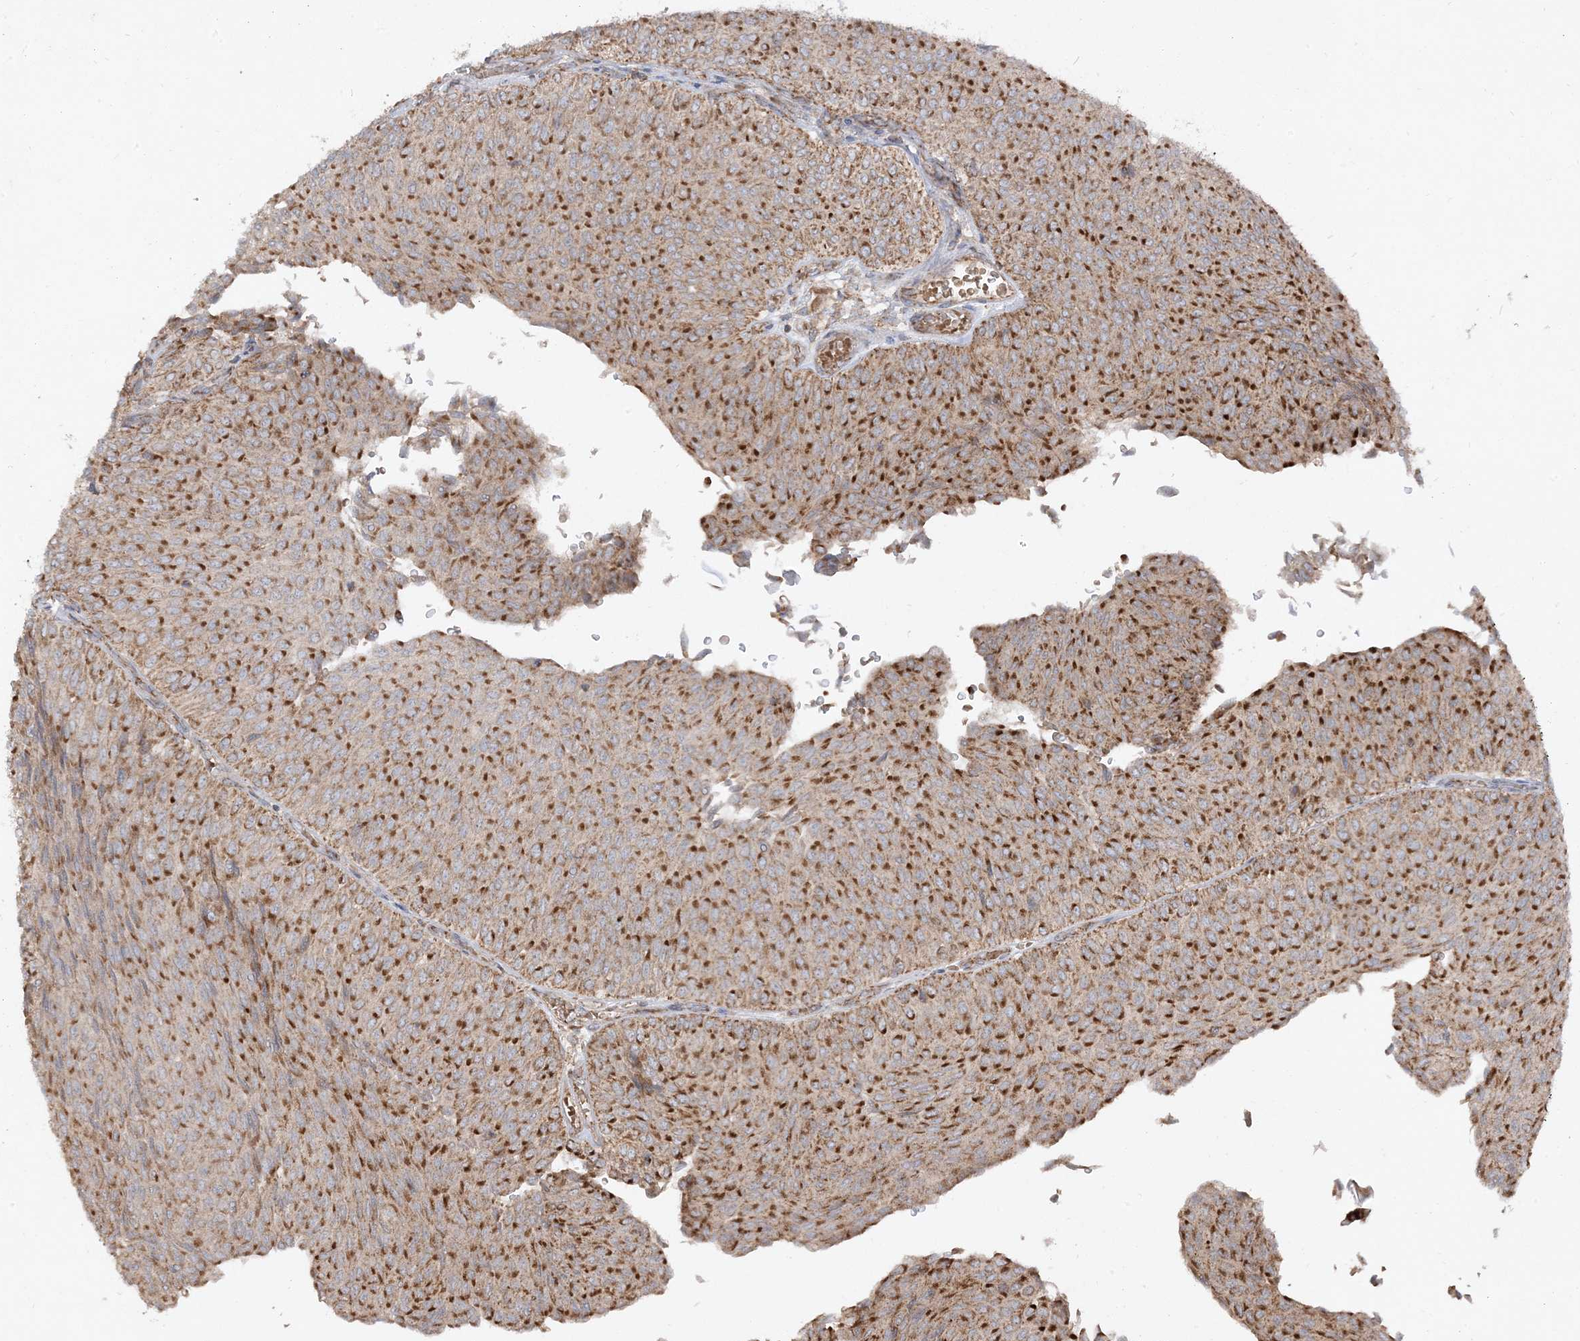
{"staining": {"intensity": "strong", "quantity": "25%-75%", "location": "cytoplasmic/membranous"}, "tissue": "urothelial cancer", "cell_type": "Tumor cells", "image_type": "cancer", "snomed": [{"axis": "morphology", "description": "Urothelial carcinoma, Low grade"}, {"axis": "topography", "description": "Urinary bladder"}], "caption": "Urothelial carcinoma (low-grade) tissue shows strong cytoplasmic/membranous staining in approximately 25%-75% of tumor cells (brown staining indicates protein expression, while blue staining denotes nuclei).", "gene": "AARS2", "patient": {"sex": "male", "age": 78}}